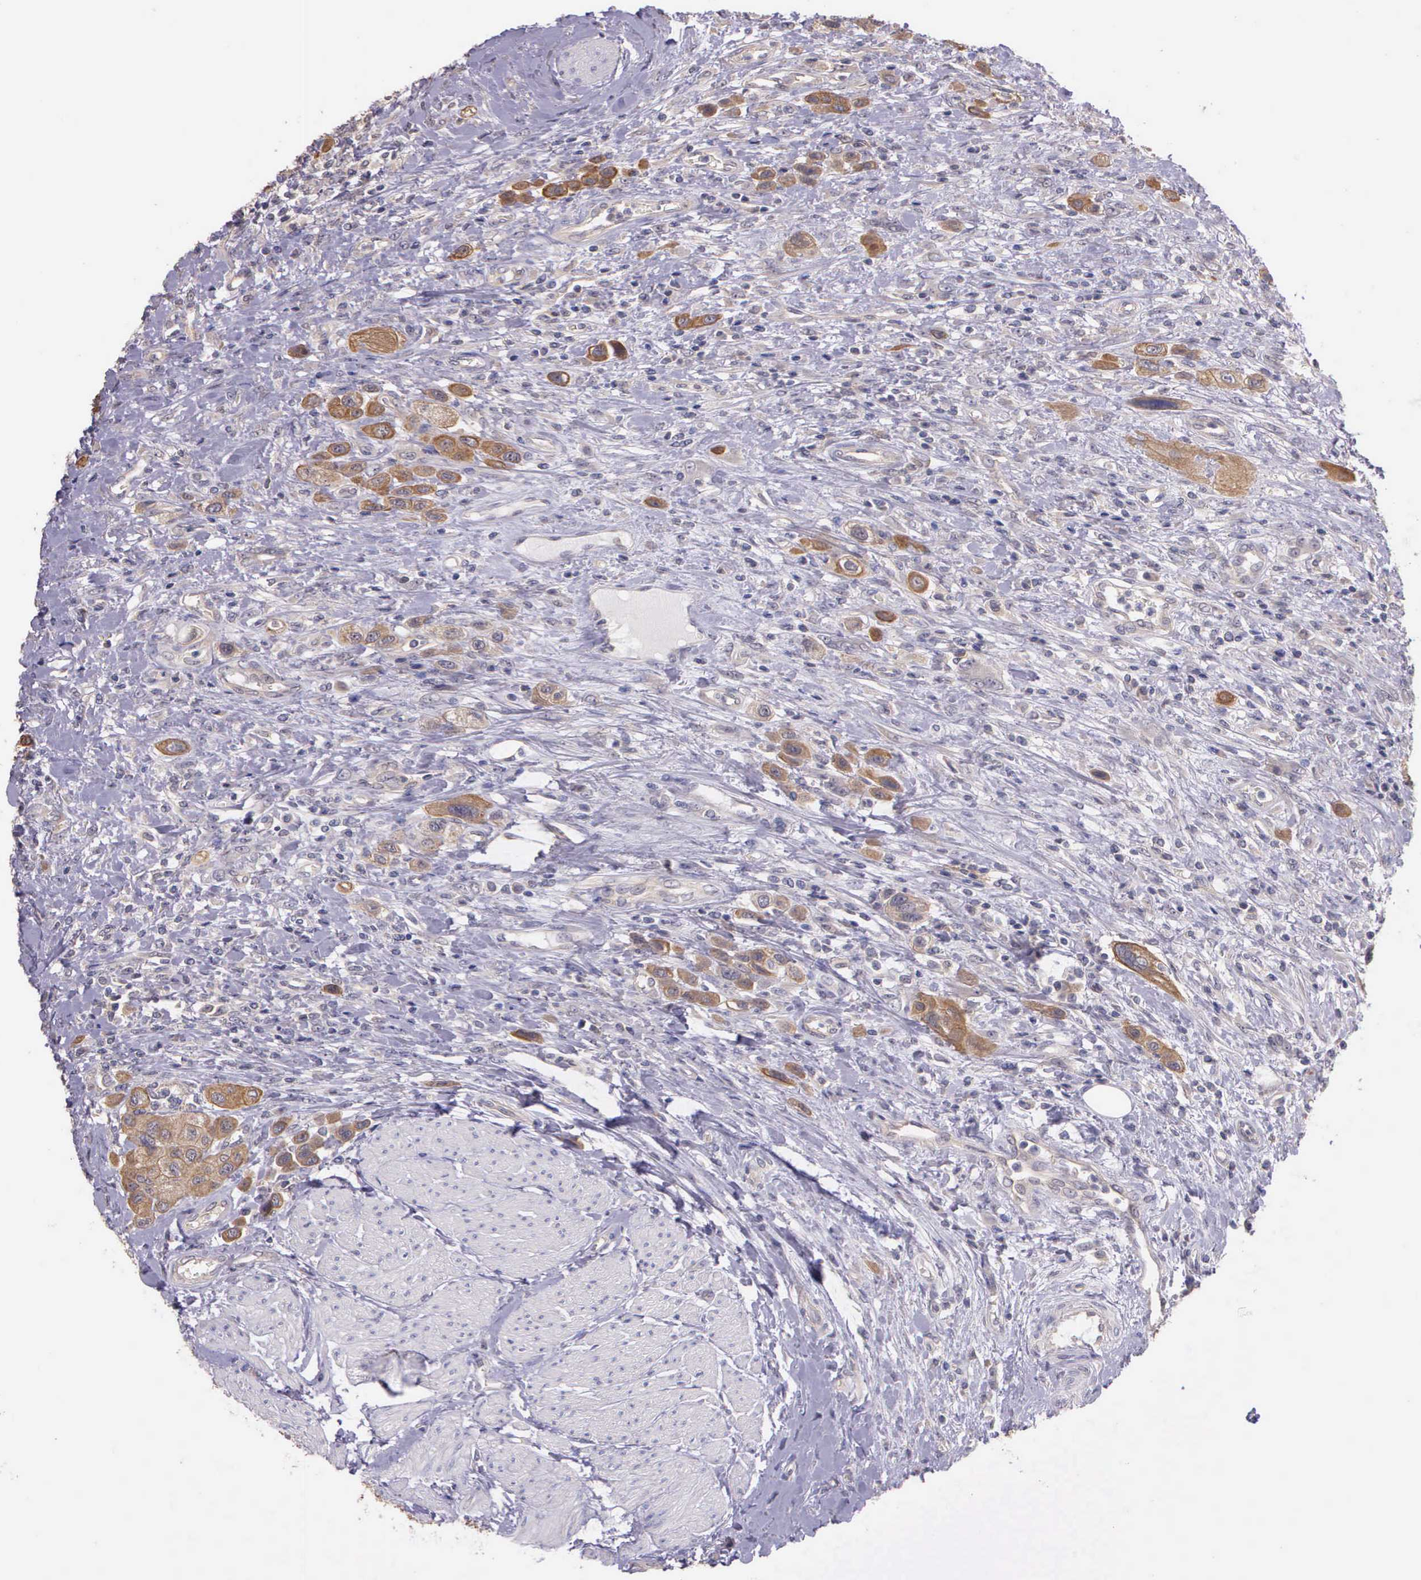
{"staining": {"intensity": "weak", "quantity": ">75%", "location": "cytoplasmic/membranous"}, "tissue": "urothelial cancer", "cell_type": "Tumor cells", "image_type": "cancer", "snomed": [{"axis": "morphology", "description": "Urothelial carcinoma, High grade"}, {"axis": "topography", "description": "Urinary bladder"}], "caption": "An immunohistochemistry (IHC) micrograph of tumor tissue is shown. Protein staining in brown highlights weak cytoplasmic/membranous positivity in high-grade urothelial carcinoma within tumor cells.", "gene": "IGBP1", "patient": {"sex": "male", "age": 50}}